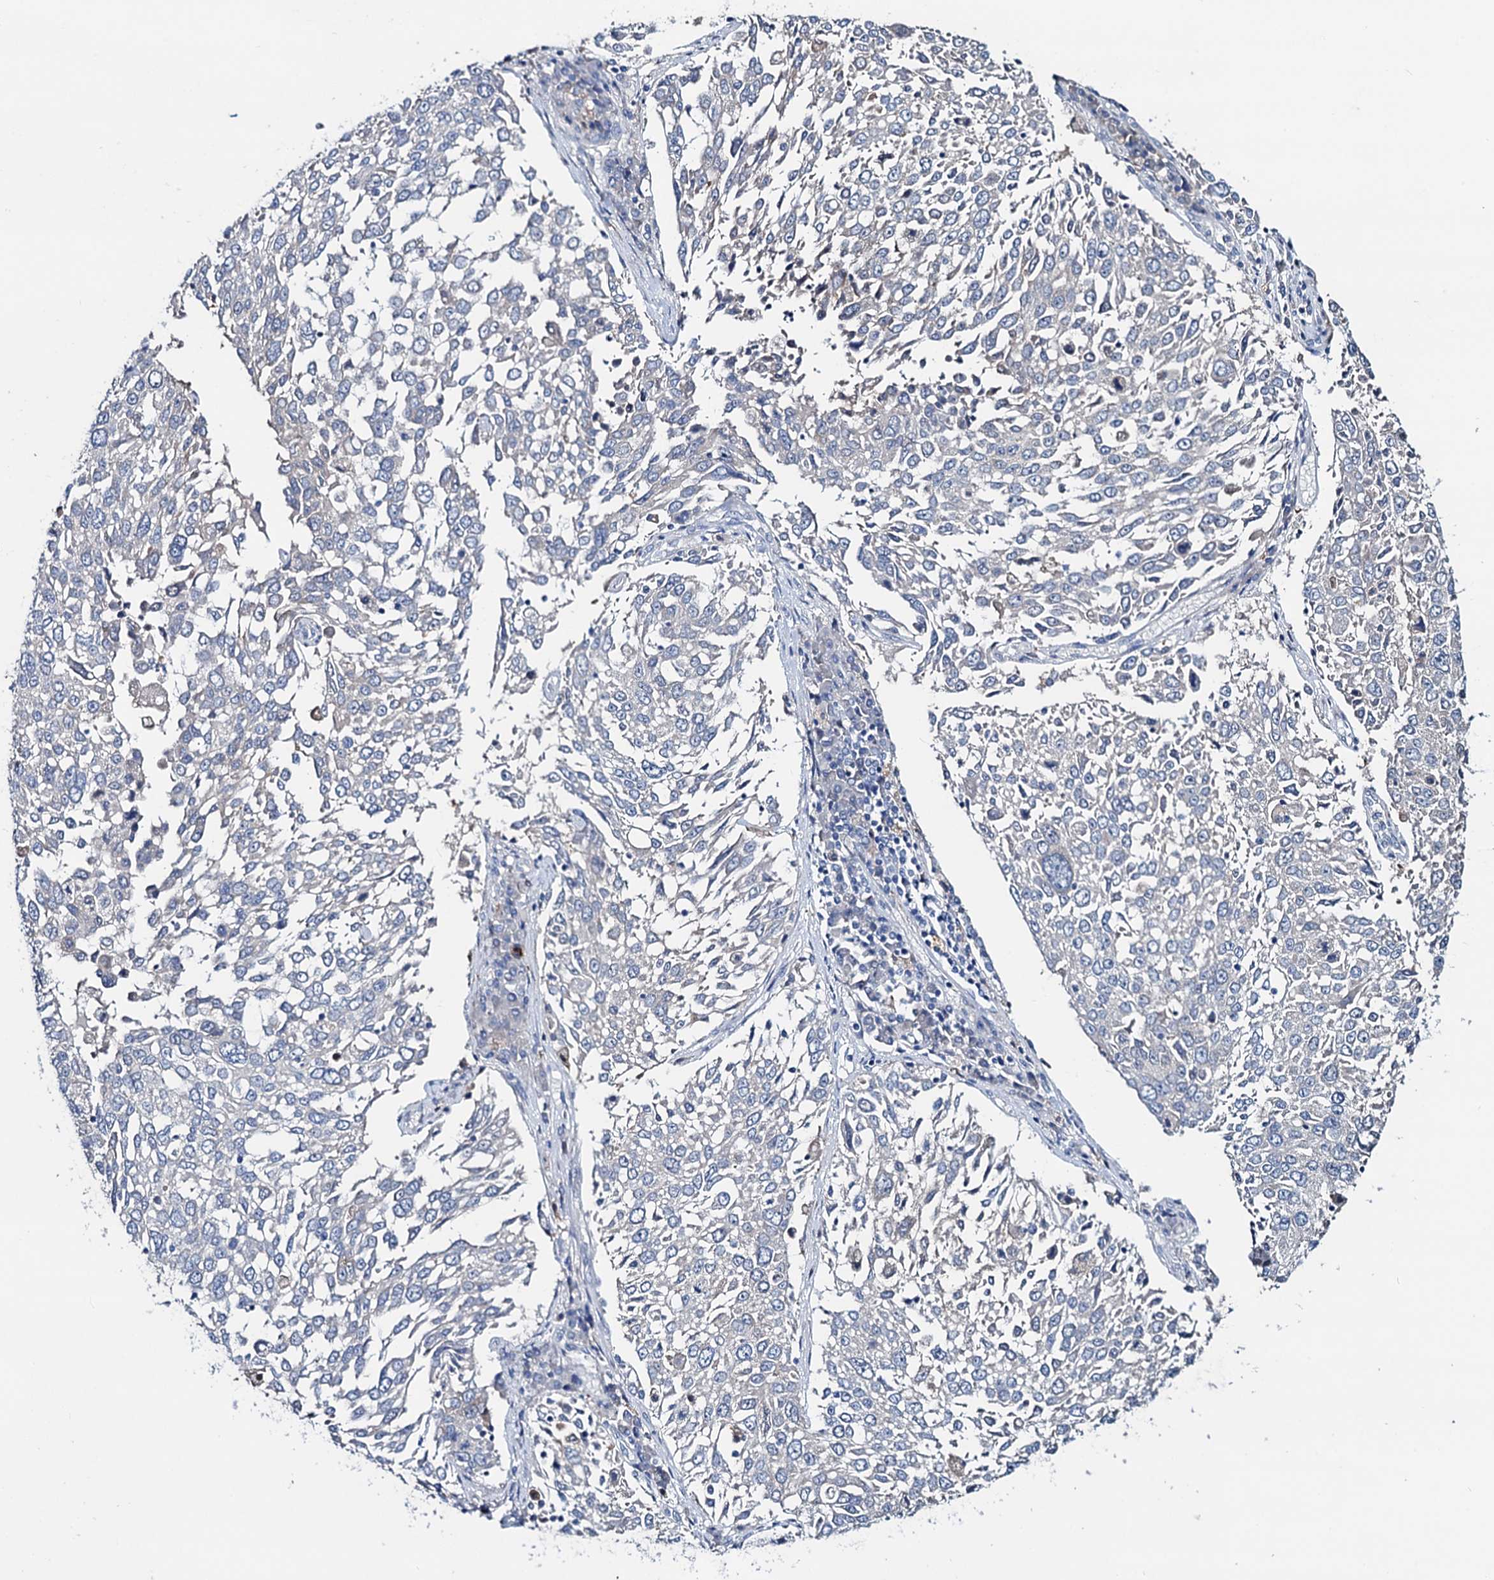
{"staining": {"intensity": "negative", "quantity": "none", "location": "none"}, "tissue": "lung cancer", "cell_type": "Tumor cells", "image_type": "cancer", "snomed": [{"axis": "morphology", "description": "Squamous cell carcinoma, NOS"}, {"axis": "topography", "description": "Lung"}], "caption": "Squamous cell carcinoma (lung) was stained to show a protein in brown. There is no significant expression in tumor cells. (Brightfield microscopy of DAB IHC at high magnification).", "gene": "RTKN2", "patient": {"sex": "male", "age": 65}}